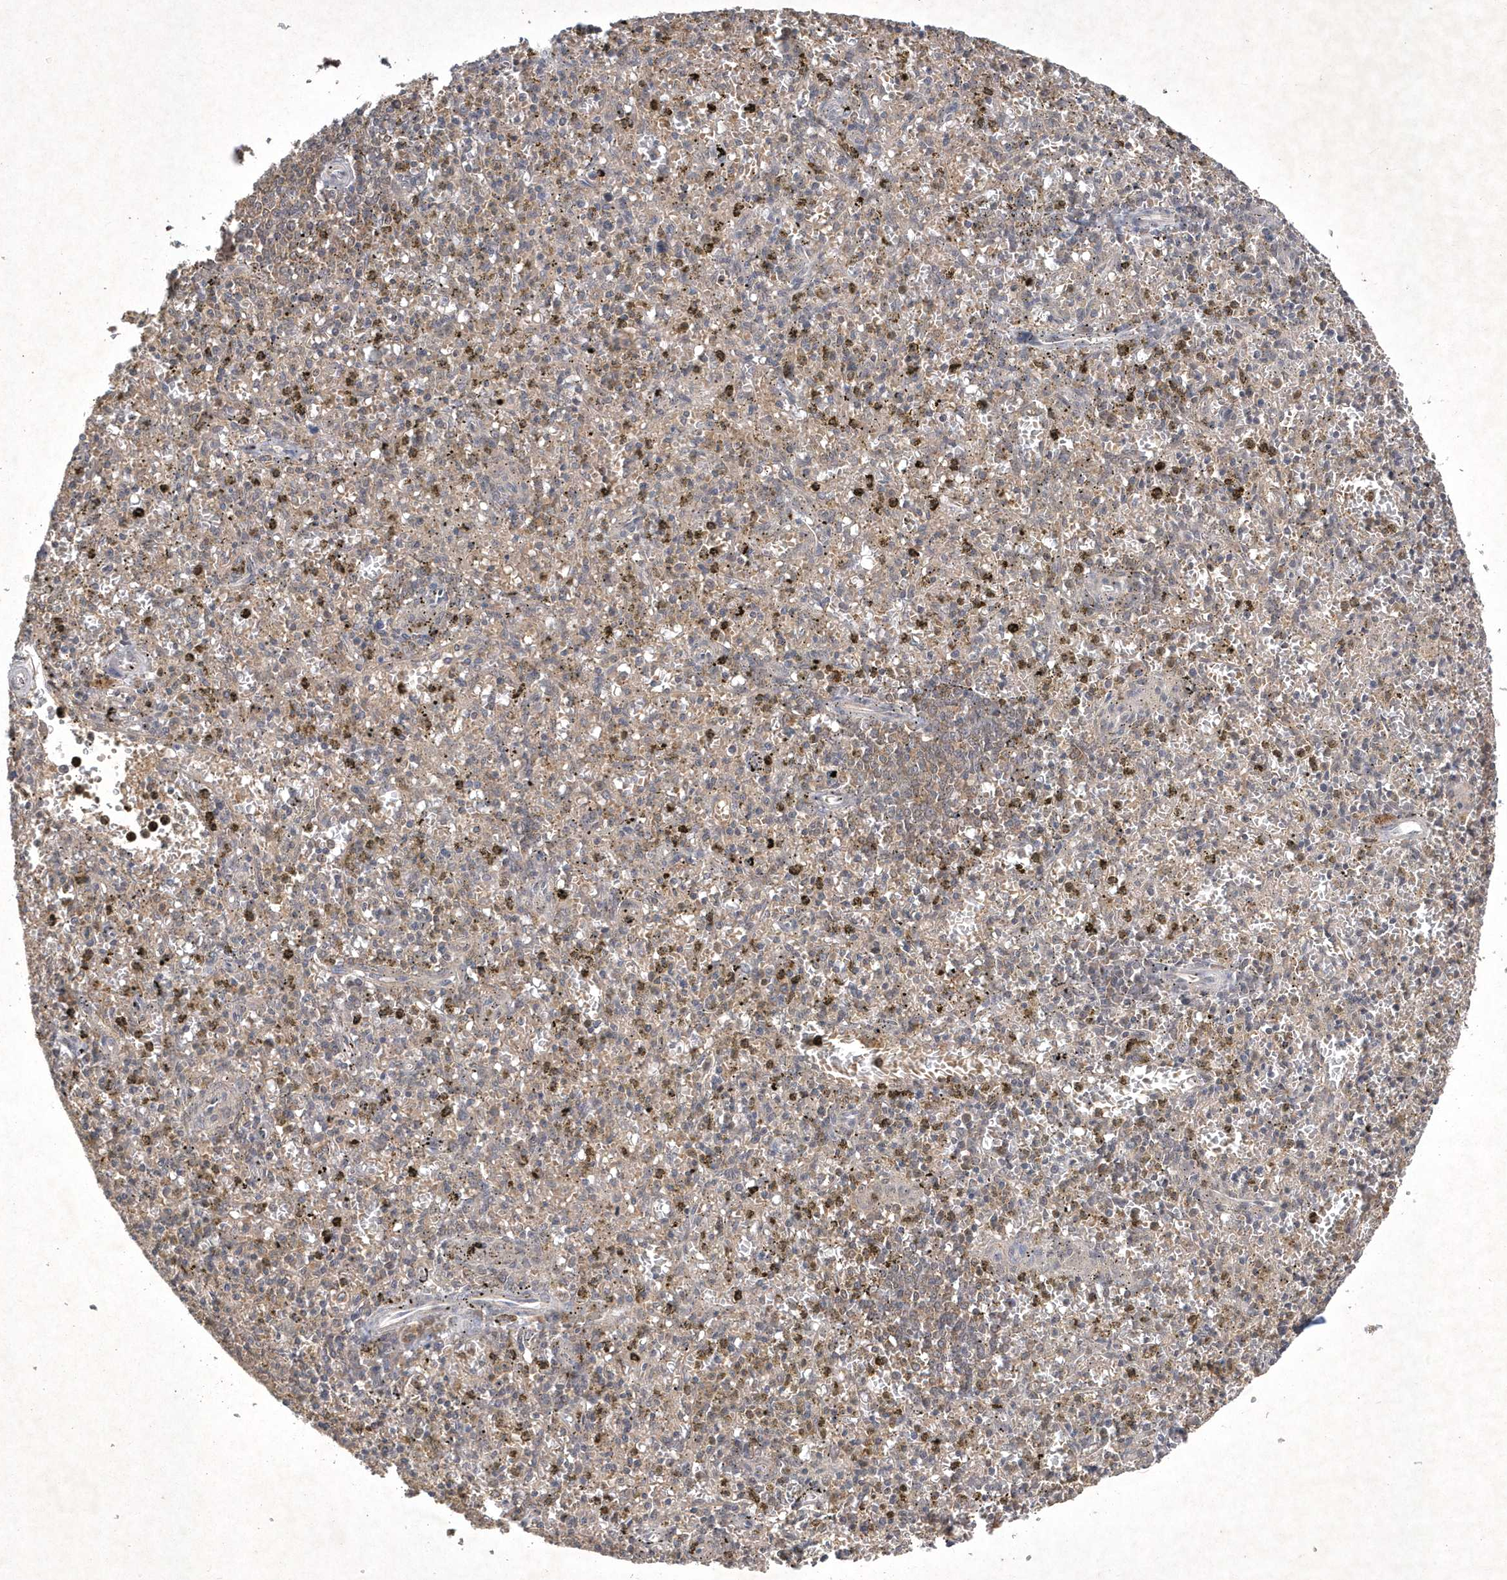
{"staining": {"intensity": "weak", "quantity": "25%-75%", "location": "cytoplasmic/membranous"}, "tissue": "spleen", "cell_type": "Cells in red pulp", "image_type": "normal", "snomed": [{"axis": "morphology", "description": "Normal tissue, NOS"}, {"axis": "topography", "description": "Spleen"}], "caption": "Weak cytoplasmic/membranous protein positivity is seen in about 25%-75% of cells in red pulp in spleen.", "gene": "AKR7A2", "patient": {"sex": "male", "age": 72}}